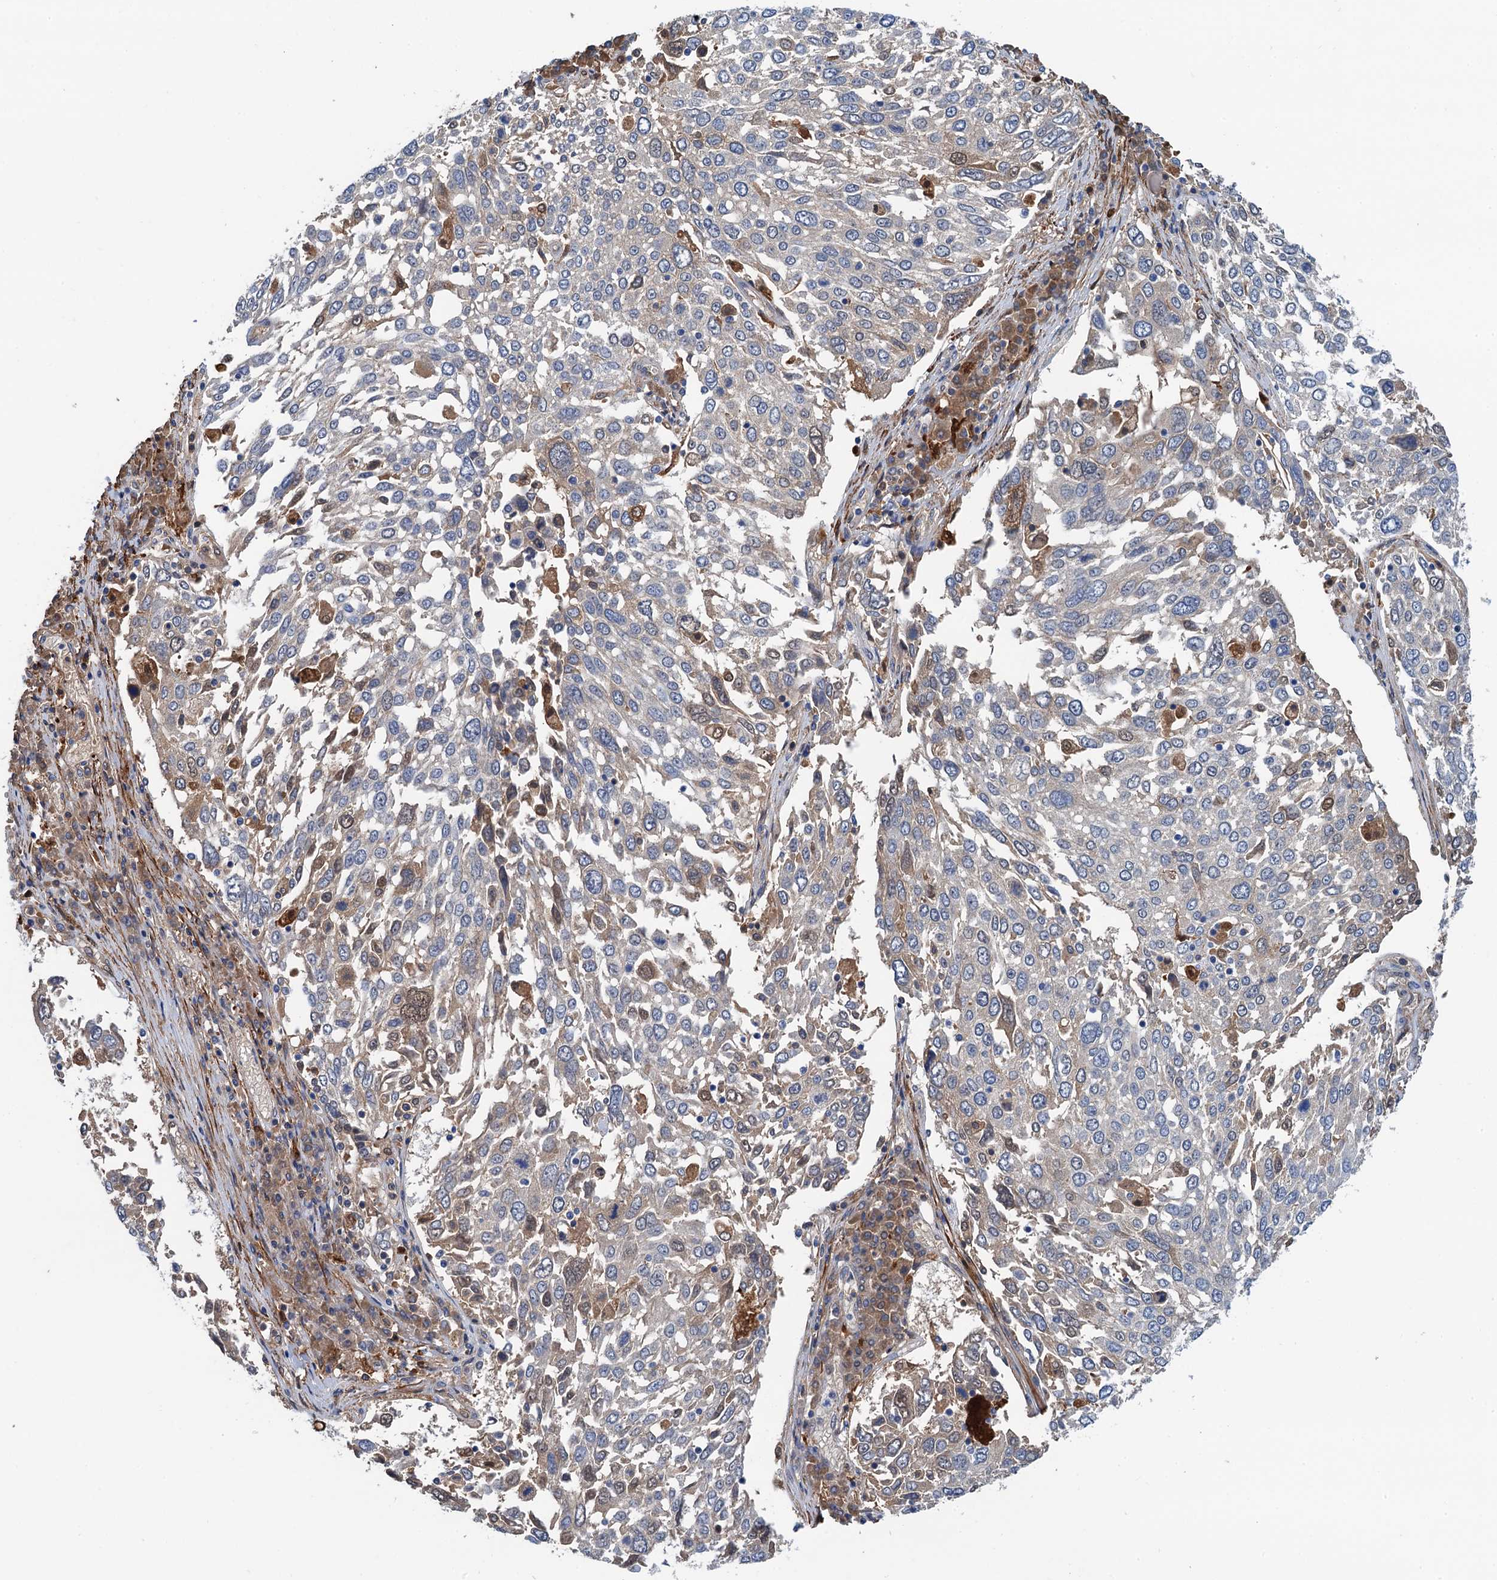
{"staining": {"intensity": "moderate", "quantity": "<25%", "location": "cytoplasmic/membranous"}, "tissue": "lung cancer", "cell_type": "Tumor cells", "image_type": "cancer", "snomed": [{"axis": "morphology", "description": "Squamous cell carcinoma, NOS"}, {"axis": "topography", "description": "Lung"}], "caption": "Immunohistochemistry (IHC) image of neoplastic tissue: lung cancer stained using IHC demonstrates low levels of moderate protein expression localized specifically in the cytoplasmic/membranous of tumor cells, appearing as a cytoplasmic/membranous brown color.", "gene": "CSTPP1", "patient": {"sex": "male", "age": 65}}